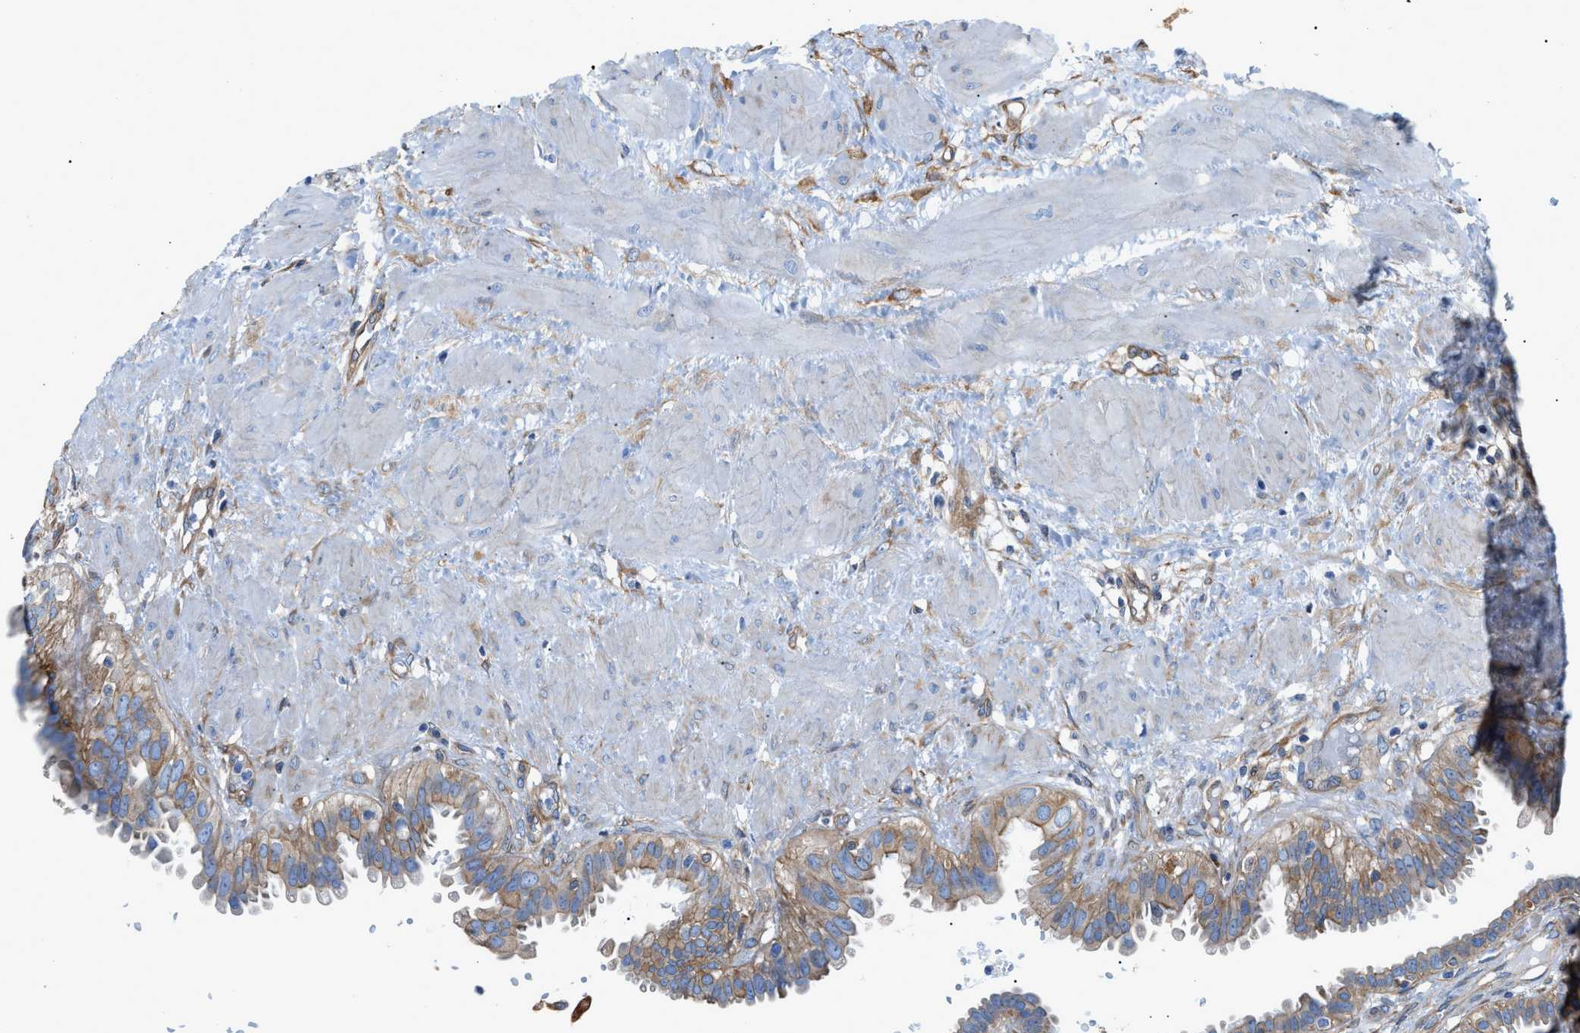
{"staining": {"intensity": "weak", "quantity": "25%-75%", "location": "cytoplasmic/membranous"}, "tissue": "fallopian tube", "cell_type": "Glandular cells", "image_type": "normal", "snomed": [{"axis": "morphology", "description": "Normal tissue, NOS"}, {"axis": "topography", "description": "Fallopian tube"}, {"axis": "topography", "description": "Placenta"}], "caption": "High-power microscopy captured an immunohistochemistry (IHC) histopathology image of benign fallopian tube, revealing weak cytoplasmic/membranous expression in approximately 25%-75% of glandular cells. The staining is performed using DAB brown chromogen to label protein expression. The nuclei are counter-stained blue using hematoxylin.", "gene": "DMAC1", "patient": {"sex": "female", "age": 34}}